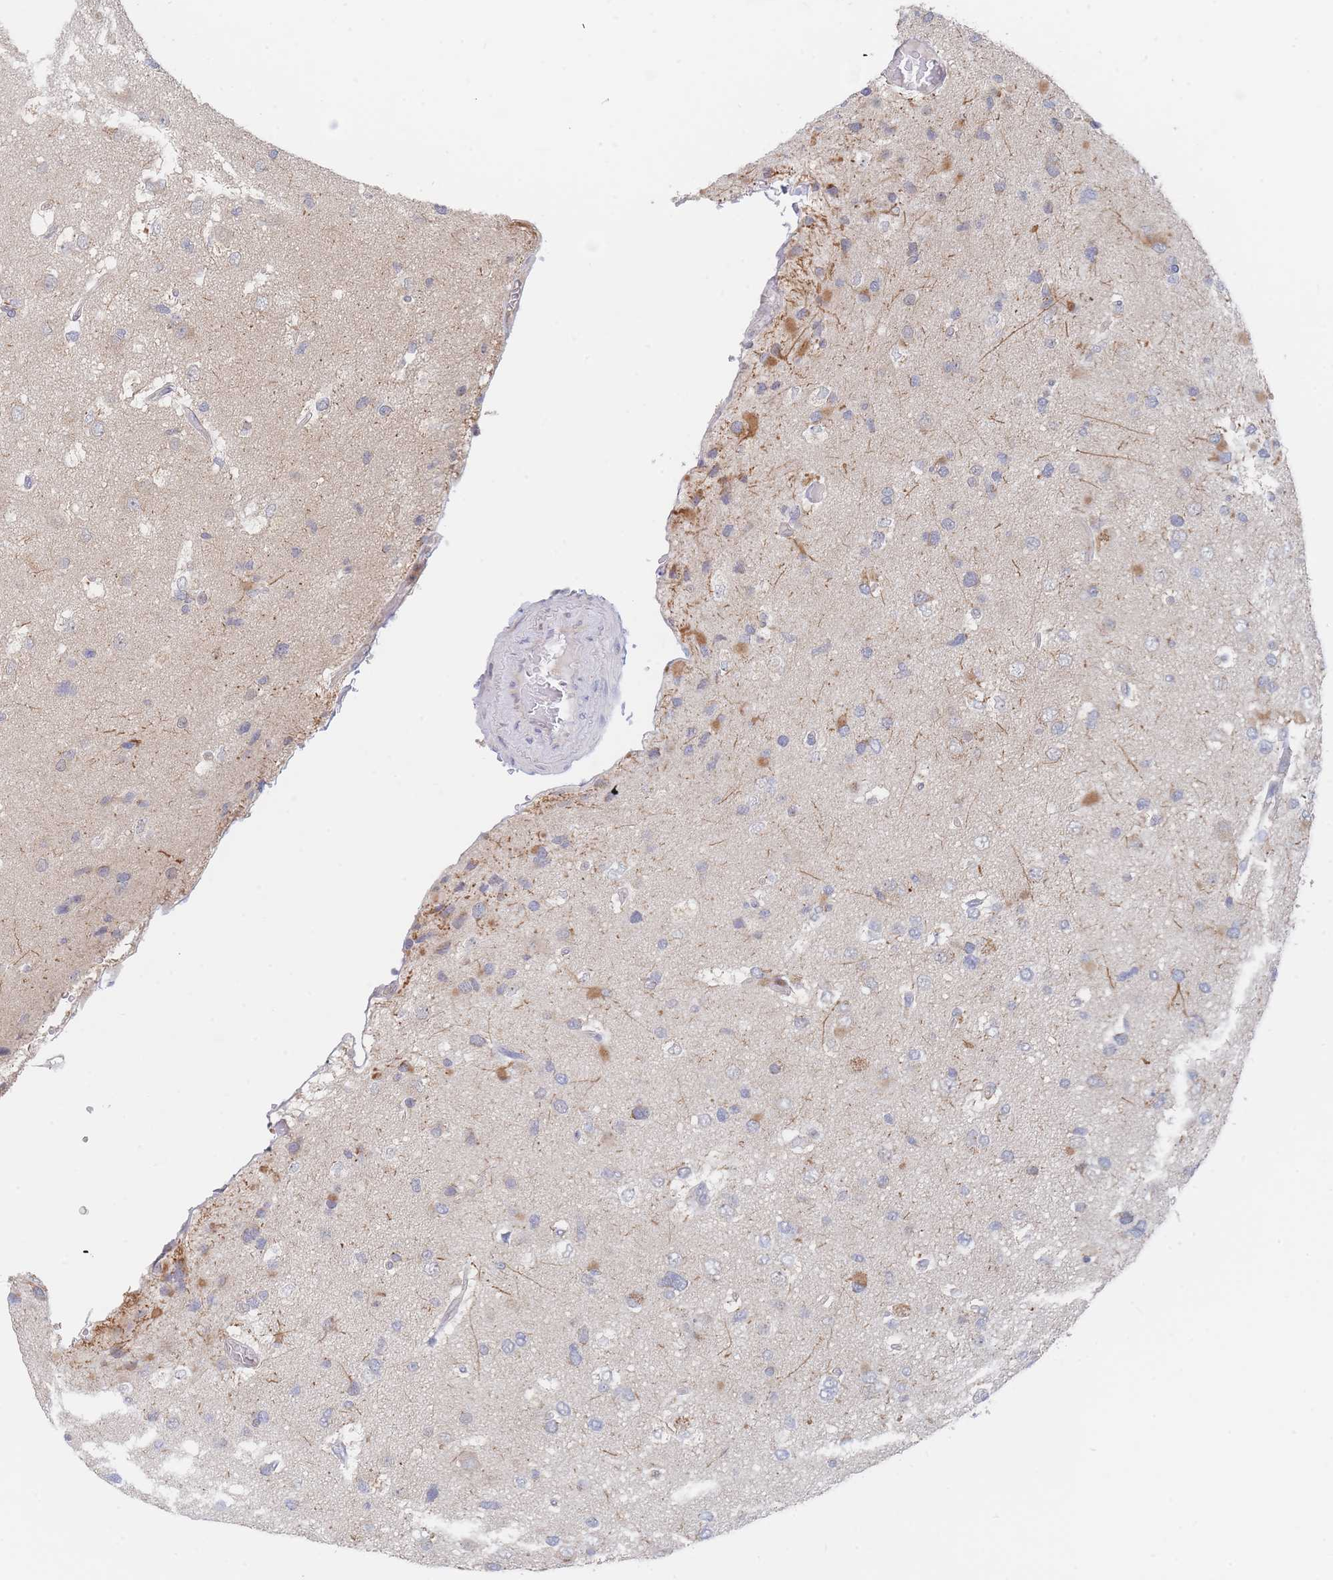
{"staining": {"intensity": "negative", "quantity": "none", "location": "none"}, "tissue": "glioma", "cell_type": "Tumor cells", "image_type": "cancer", "snomed": [{"axis": "morphology", "description": "Glioma, malignant, High grade"}, {"axis": "topography", "description": "Brain"}], "caption": "An image of human high-grade glioma (malignant) is negative for staining in tumor cells.", "gene": "PPP6C", "patient": {"sex": "male", "age": 53}}